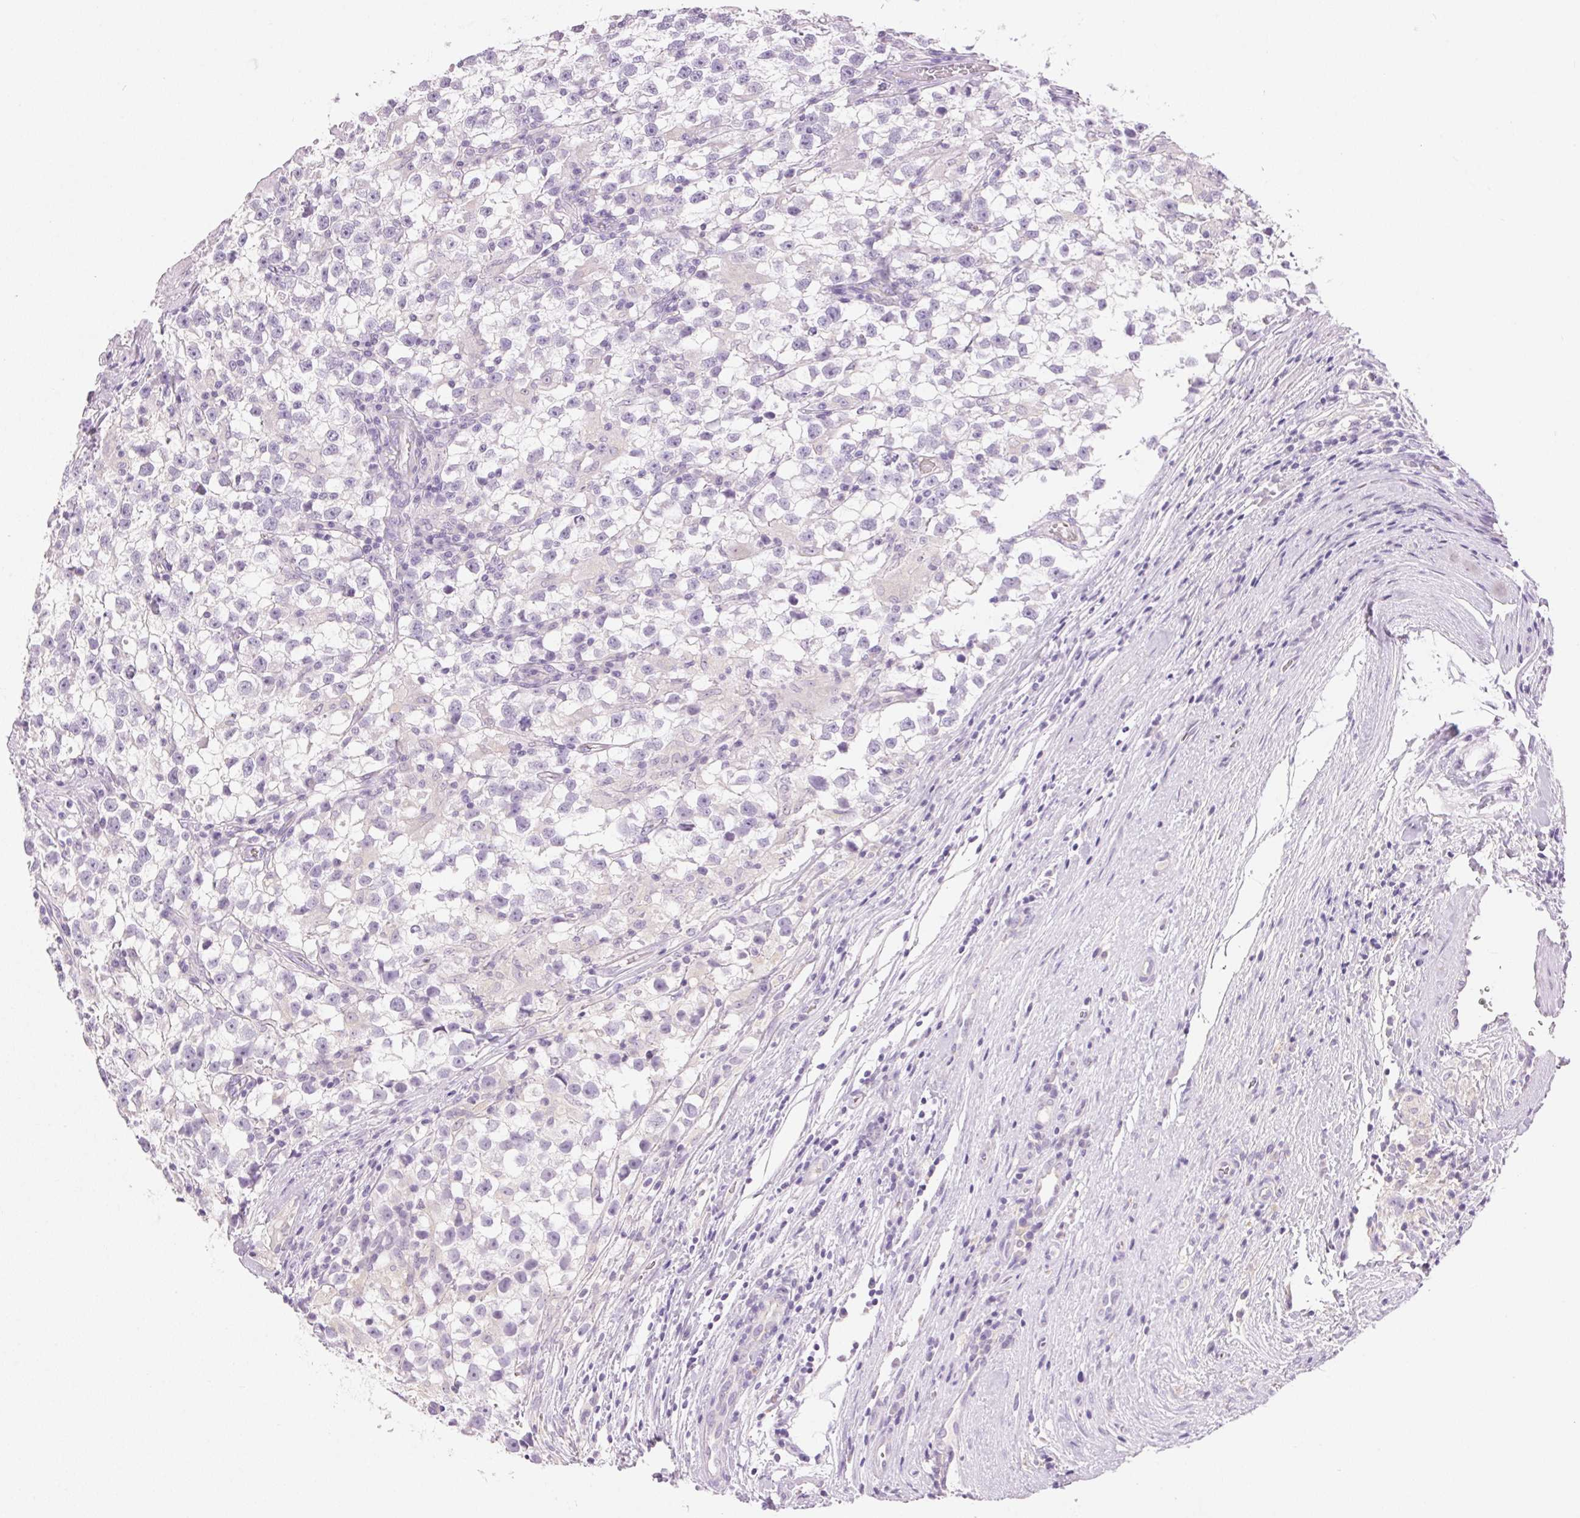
{"staining": {"intensity": "negative", "quantity": "none", "location": "none"}, "tissue": "testis cancer", "cell_type": "Tumor cells", "image_type": "cancer", "snomed": [{"axis": "morphology", "description": "Seminoma, NOS"}, {"axis": "topography", "description": "Testis"}], "caption": "Micrograph shows no significant protein positivity in tumor cells of testis cancer (seminoma).", "gene": "HSD17B2", "patient": {"sex": "male", "age": 31}}